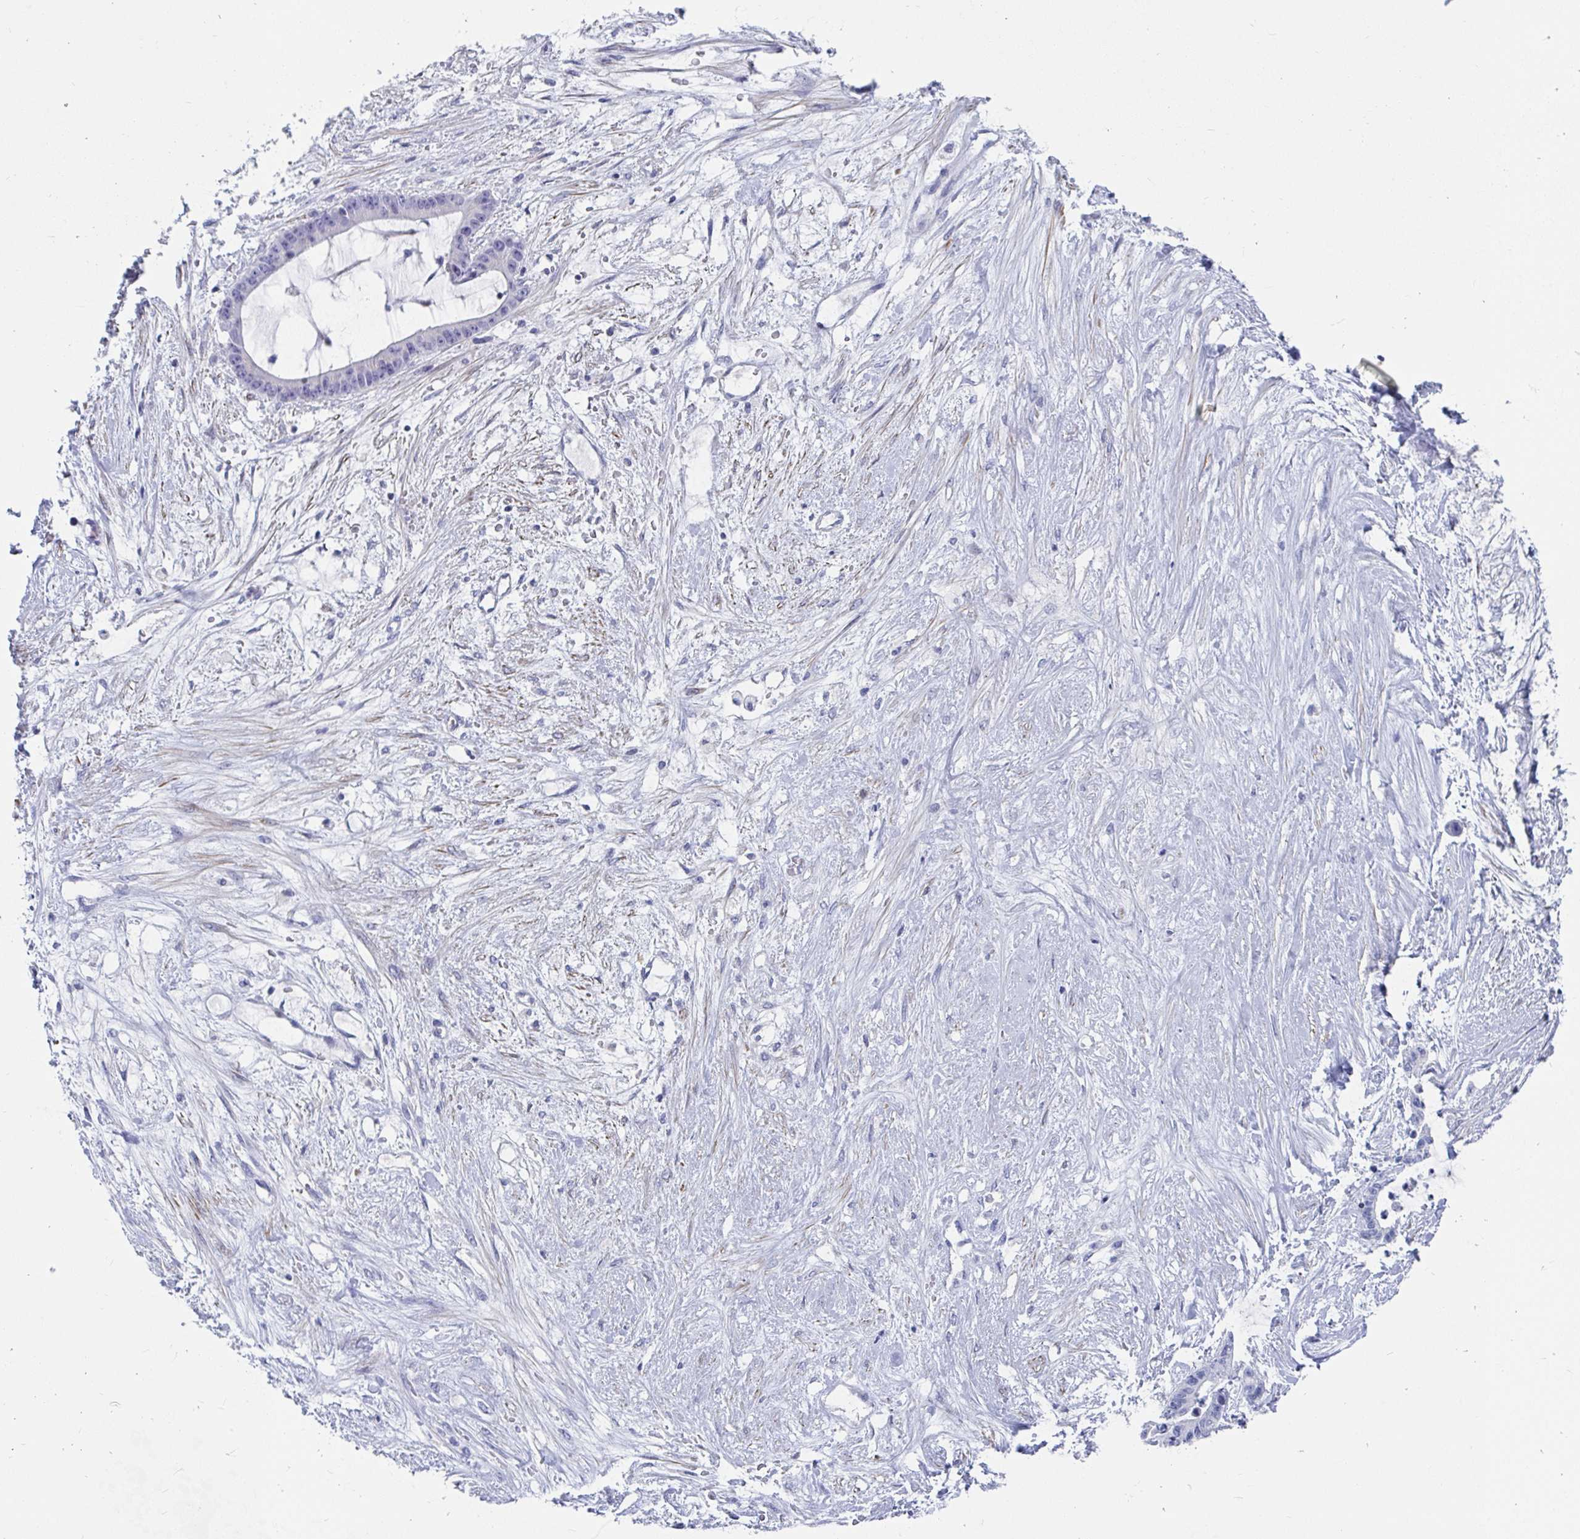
{"staining": {"intensity": "negative", "quantity": "none", "location": "none"}, "tissue": "liver cancer", "cell_type": "Tumor cells", "image_type": "cancer", "snomed": [{"axis": "morphology", "description": "Normal tissue, NOS"}, {"axis": "morphology", "description": "Cholangiocarcinoma"}, {"axis": "topography", "description": "Liver"}, {"axis": "topography", "description": "Peripheral nerve tissue"}], "caption": "Photomicrograph shows no protein positivity in tumor cells of cholangiocarcinoma (liver) tissue. (DAB (3,3'-diaminobenzidine) immunohistochemistry (IHC) visualized using brightfield microscopy, high magnification).", "gene": "ZFP82", "patient": {"sex": "female", "age": 73}}